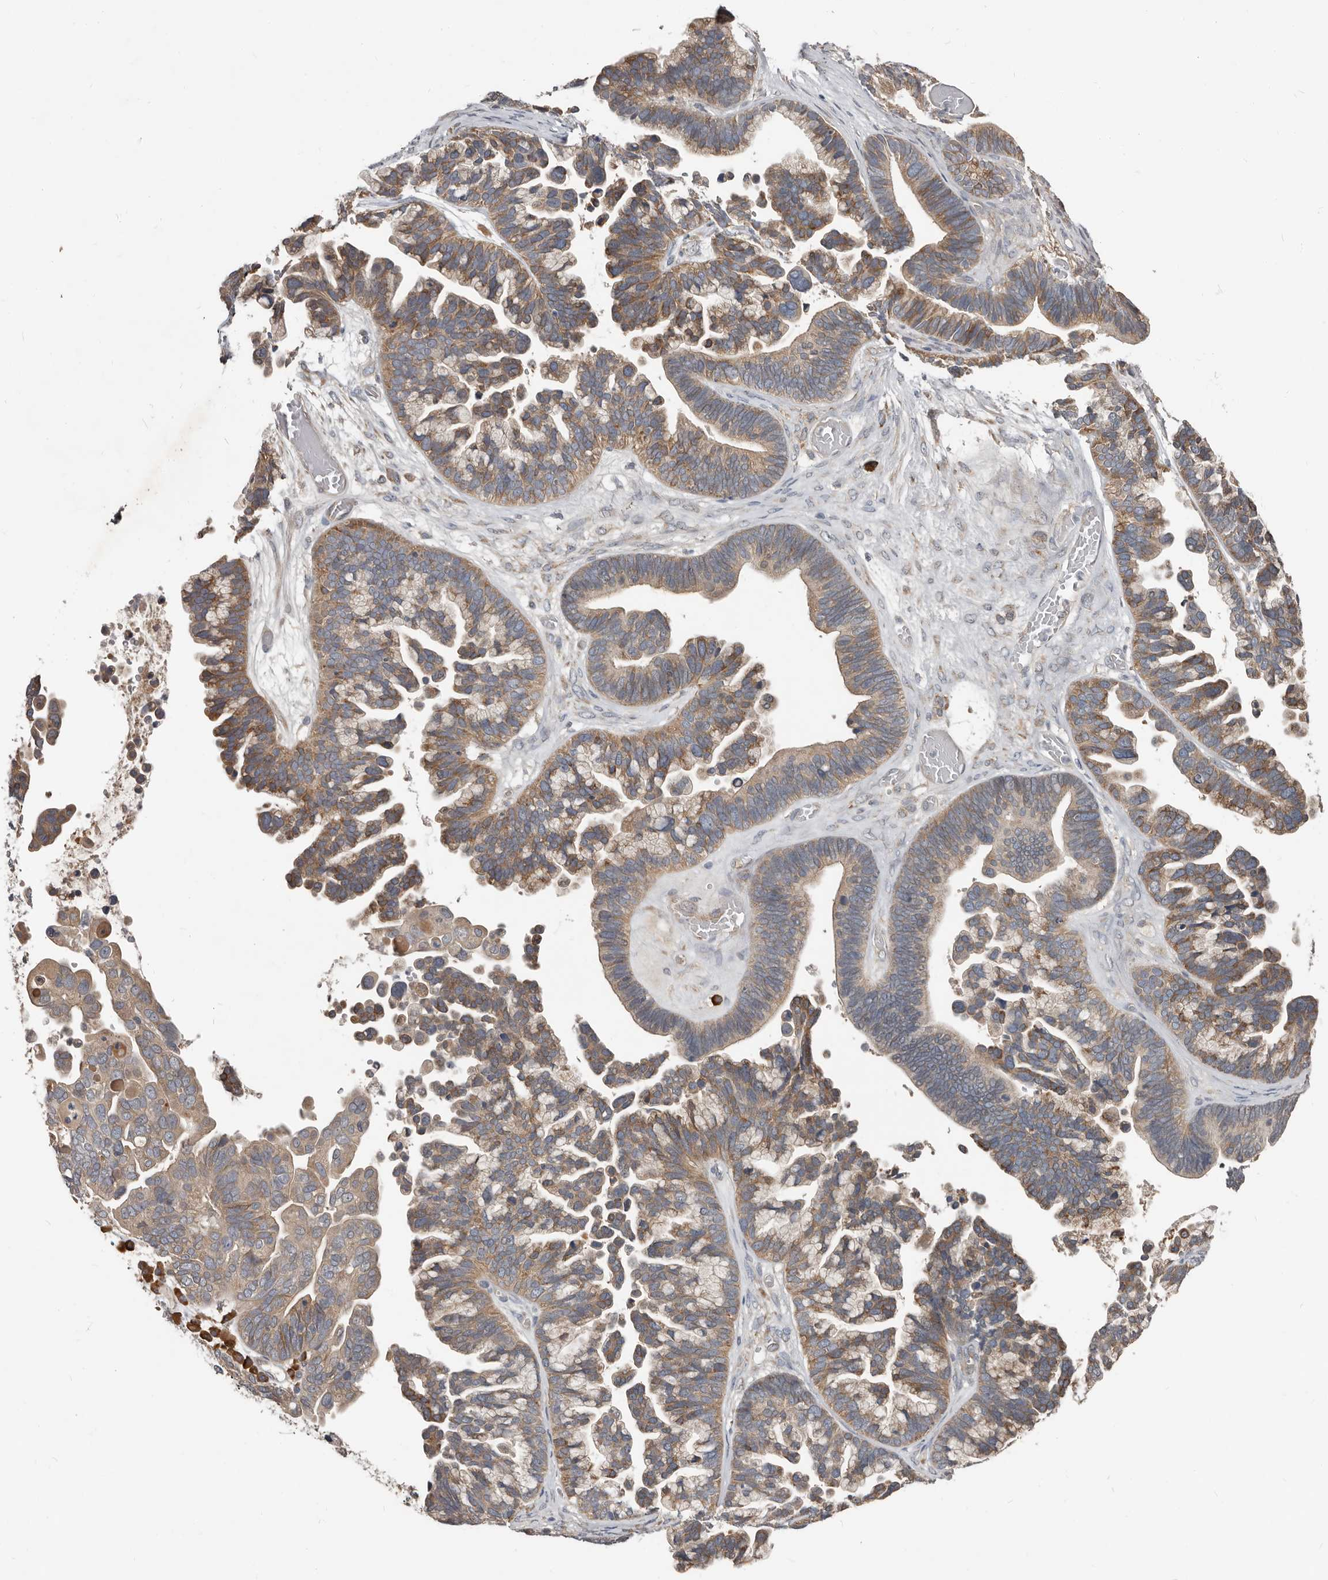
{"staining": {"intensity": "moderate", "quantity": ">75%", "location": "cytoplasmic/membranous"}, "tissue": "ovarian cancer", "cell_type": "Tumor cells", "image_type": "cancer", "snomed": [{"axis": "morphology", "description": "Cystadenocarcinoma, serous, NOS"}, {"axis": "topography", "description": "Ovary"}], "caption": "Immunohistochemistry (IHC) staining of ovarian cancer, which reveals medium levels of moderate cytoplasmic/membranous positivity in about >75% of tumor cells indicating moderate cytoplasmic/membranous protein staining. The staining was performed using DAB (brown) for protein detection and nuclei were counterstained in hematoxylin (blue).", "gene": "AKNAD1", "patient": {"sex": "female", "age": 56}}